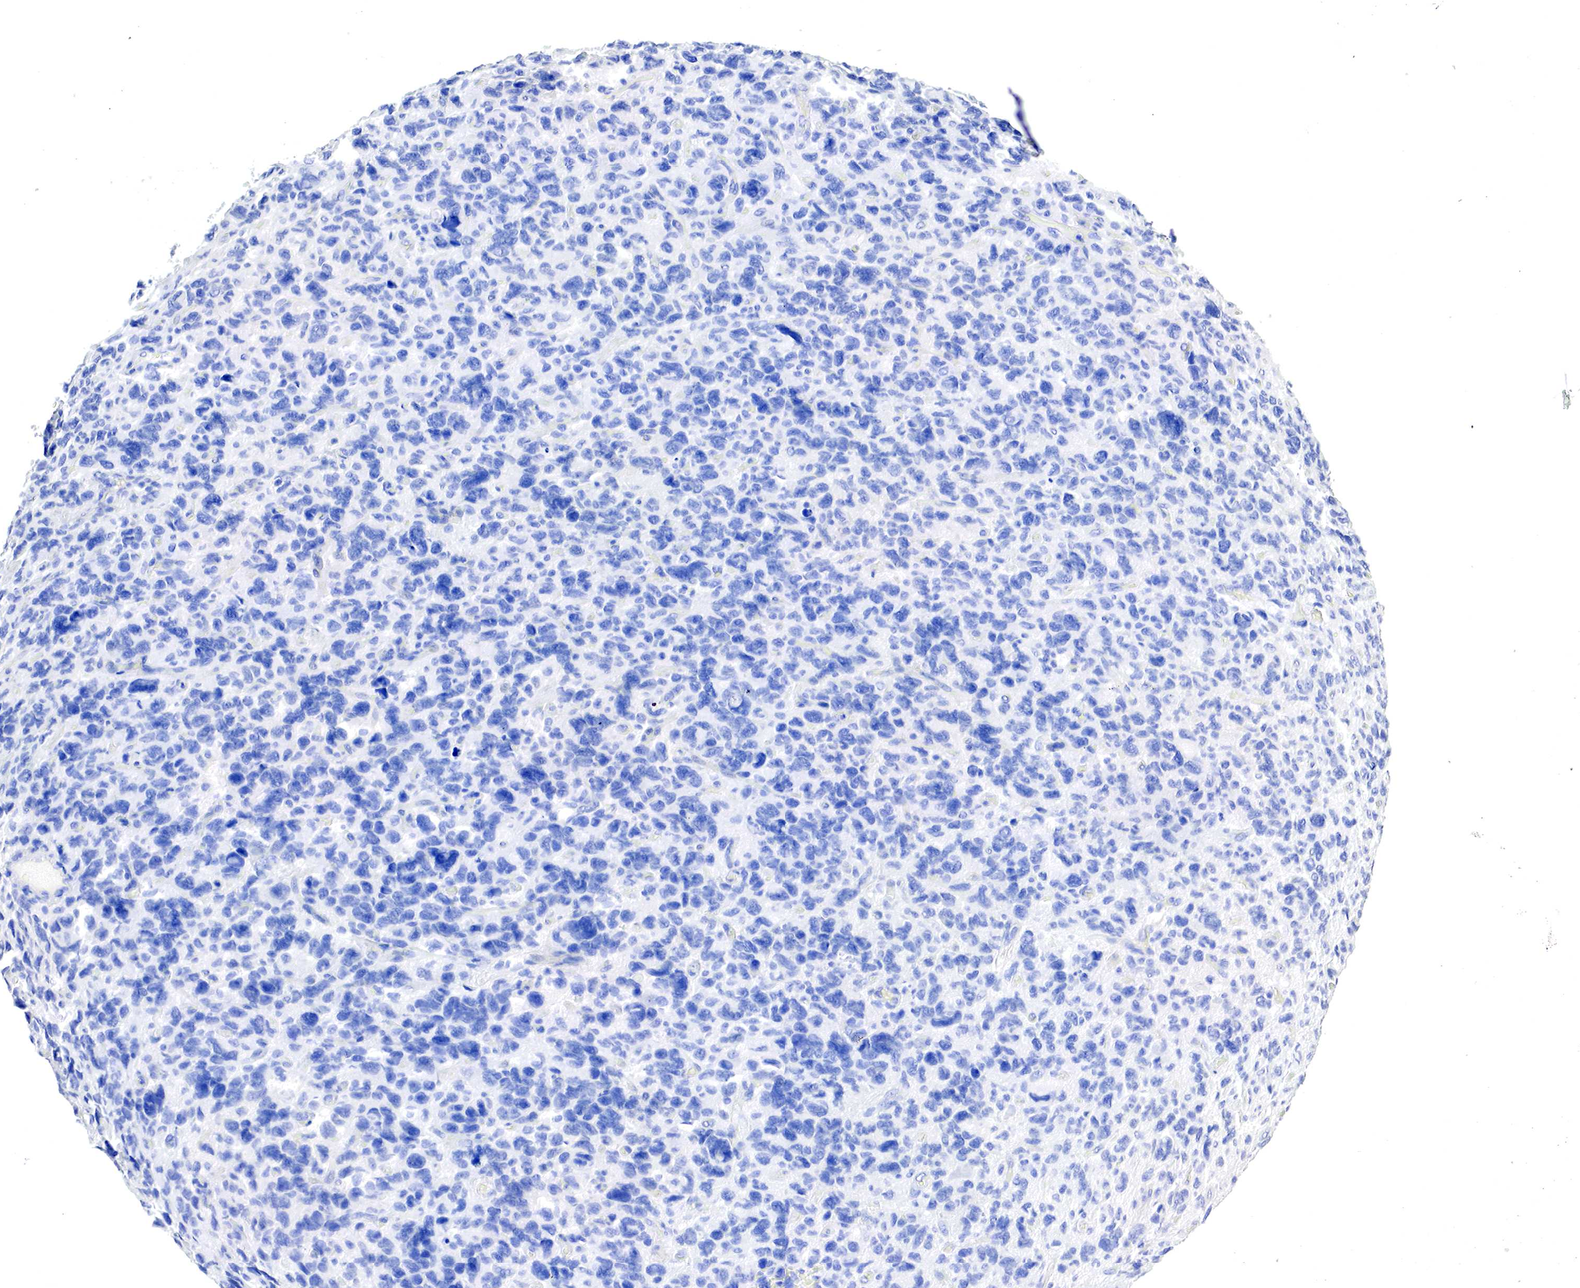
{"staining": {"intensity": "negative", "quantity": "none", "location": "none"}, "tissue": "glioma", "cell_type": "Tumor cells", "image_type": "cancer", "snomed": [{"axis": "morphology", "description": "Glioma, malignant, High grade"}, {"axis": "topography", "description": "Brain"}], "caption": "This is a photomicrograph of immunohistochemistry staining of glioma, which shows no staining in tumor cells.", "gene": "OTC", "patient": {"sex": "female", "age": 60}}